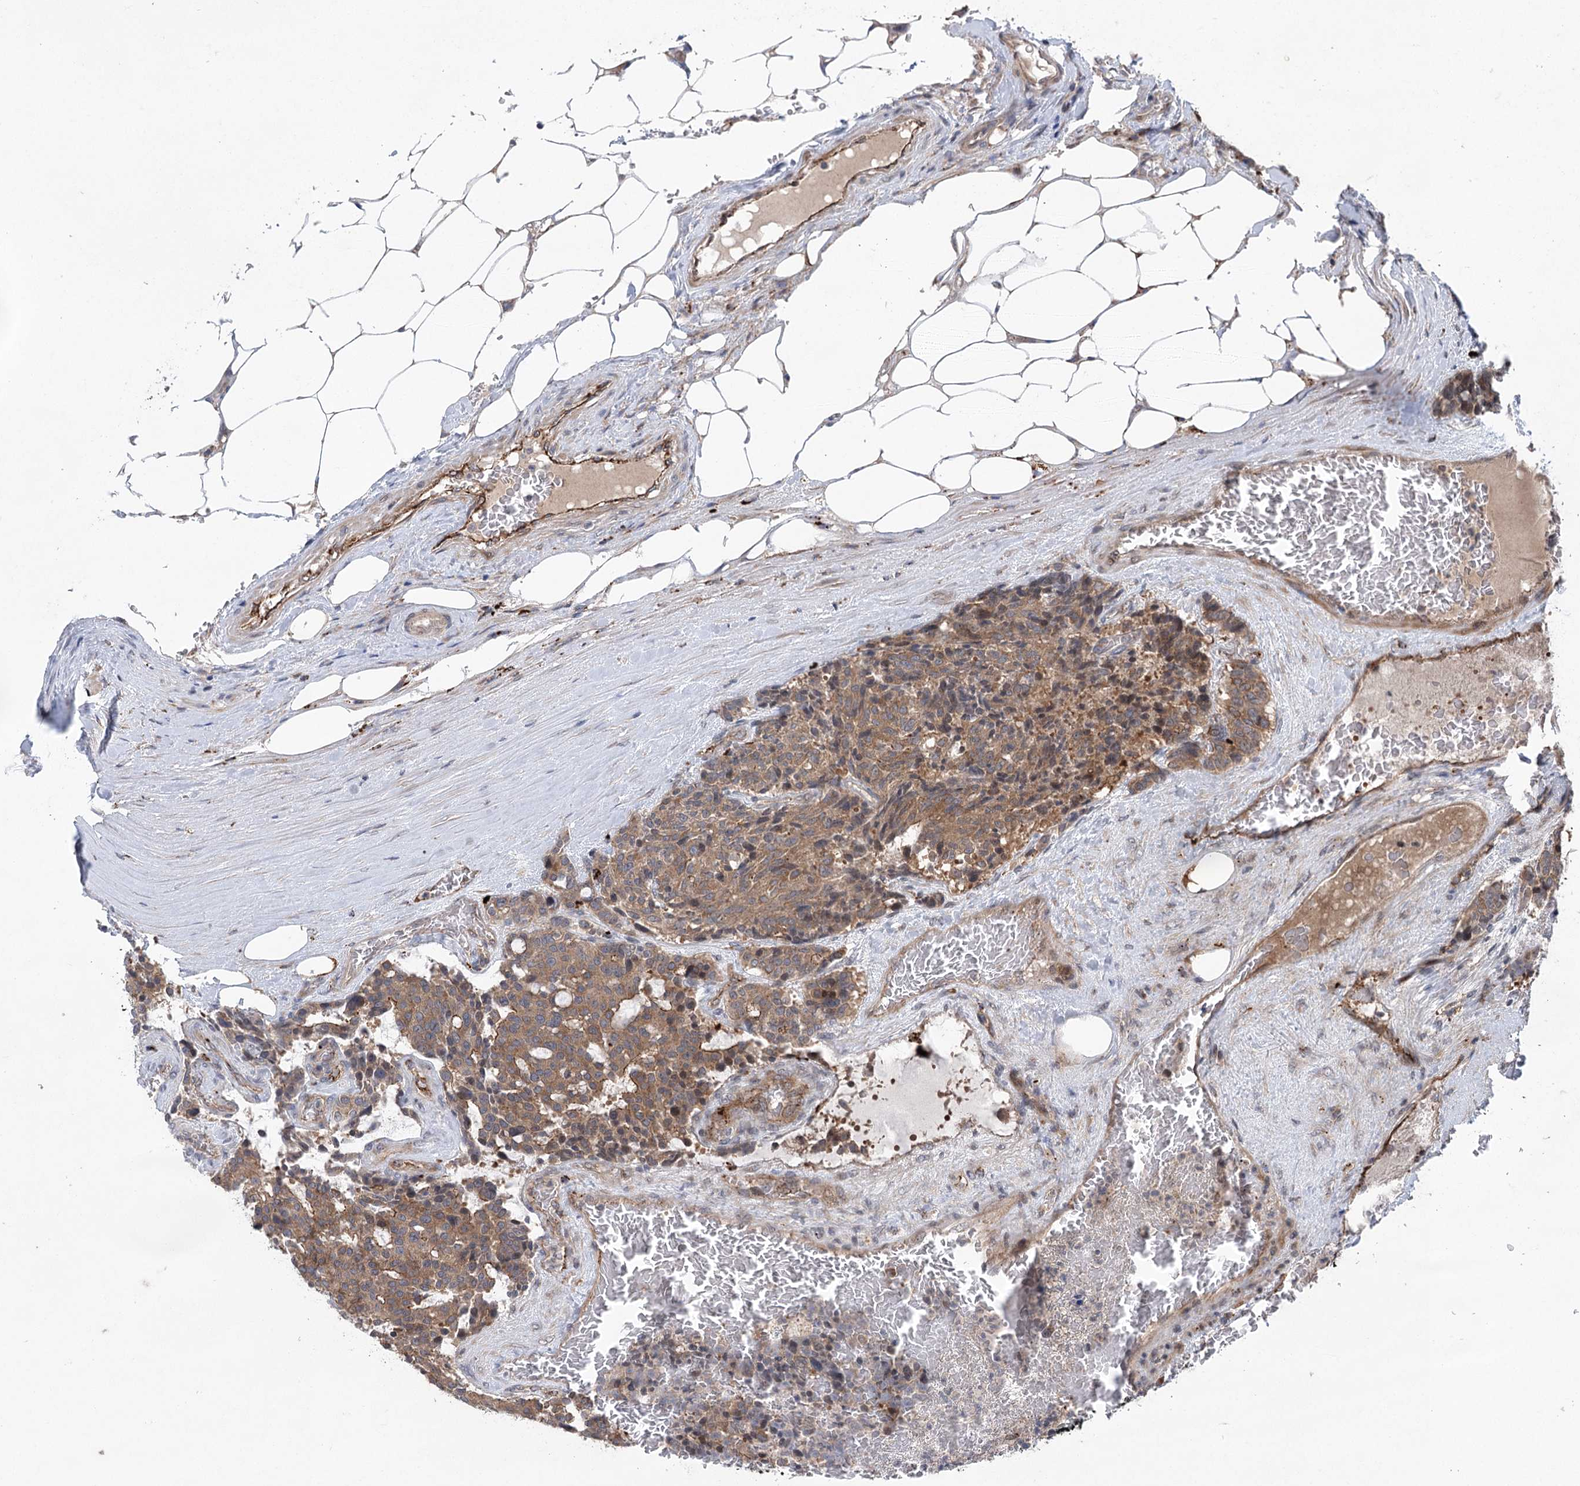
{"staining": {"intensity": "moderate", "quantity": ">75%", "location": "cytoplasmic/membranous"}, "tissue": "carcinoid", "cell_type": "Tumor cells", "image_type": "cancer", "snomed": [{"axis": "morphology", "description": "Carcinoid, malignant, NOS"}, {"axis": "topography", "description": "Pancreas"}], "caption": "Immunohistochemical staining of human carcinoid (malignant) shows medium levels of moderate cytoplasmic/membranous protein staining in approximately >75% of tumor cells.", "gene": "METTL24", "patient": {"sex": "female", "age": 54}}